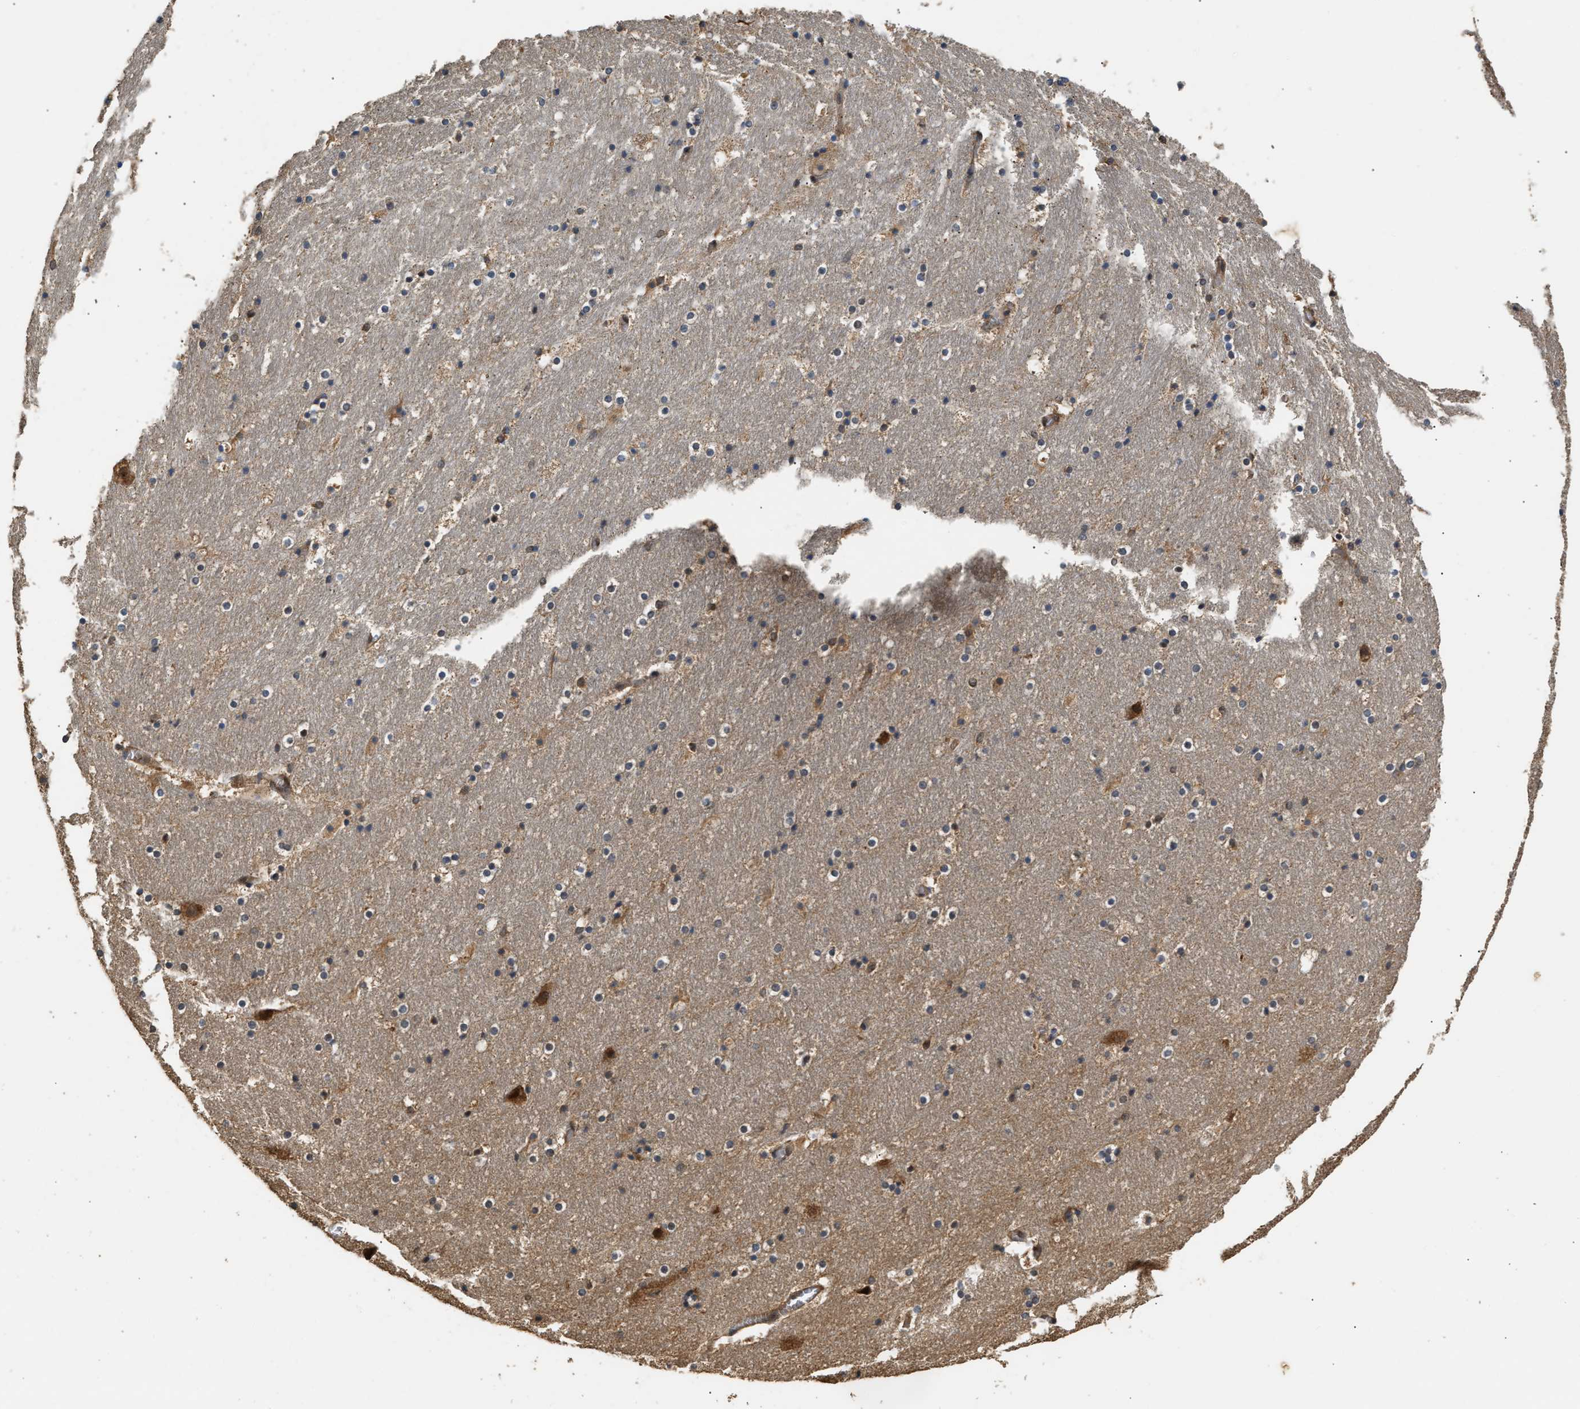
{"staining": {"intensity": "strong", "quantity": "<25%", "location": "cytoplasmic/membranous"}, "tissue": "hippocampus", "cell_type": "Glial cells", "image_type": "normal", "snomed": [{"axis": "morphology", "description": "Normal tissue, NOS"}, {"axis": "topography", "description": "Hippocampus"}], "caption": "Immunohistochemical staining of unremarkable human hippocampus reveals medium levels of strong cytoplasmic/membranous expression in about <25% of glial cells.", "gene": "DNAJC2", "patient": {"sex": "male", "age": 45}}